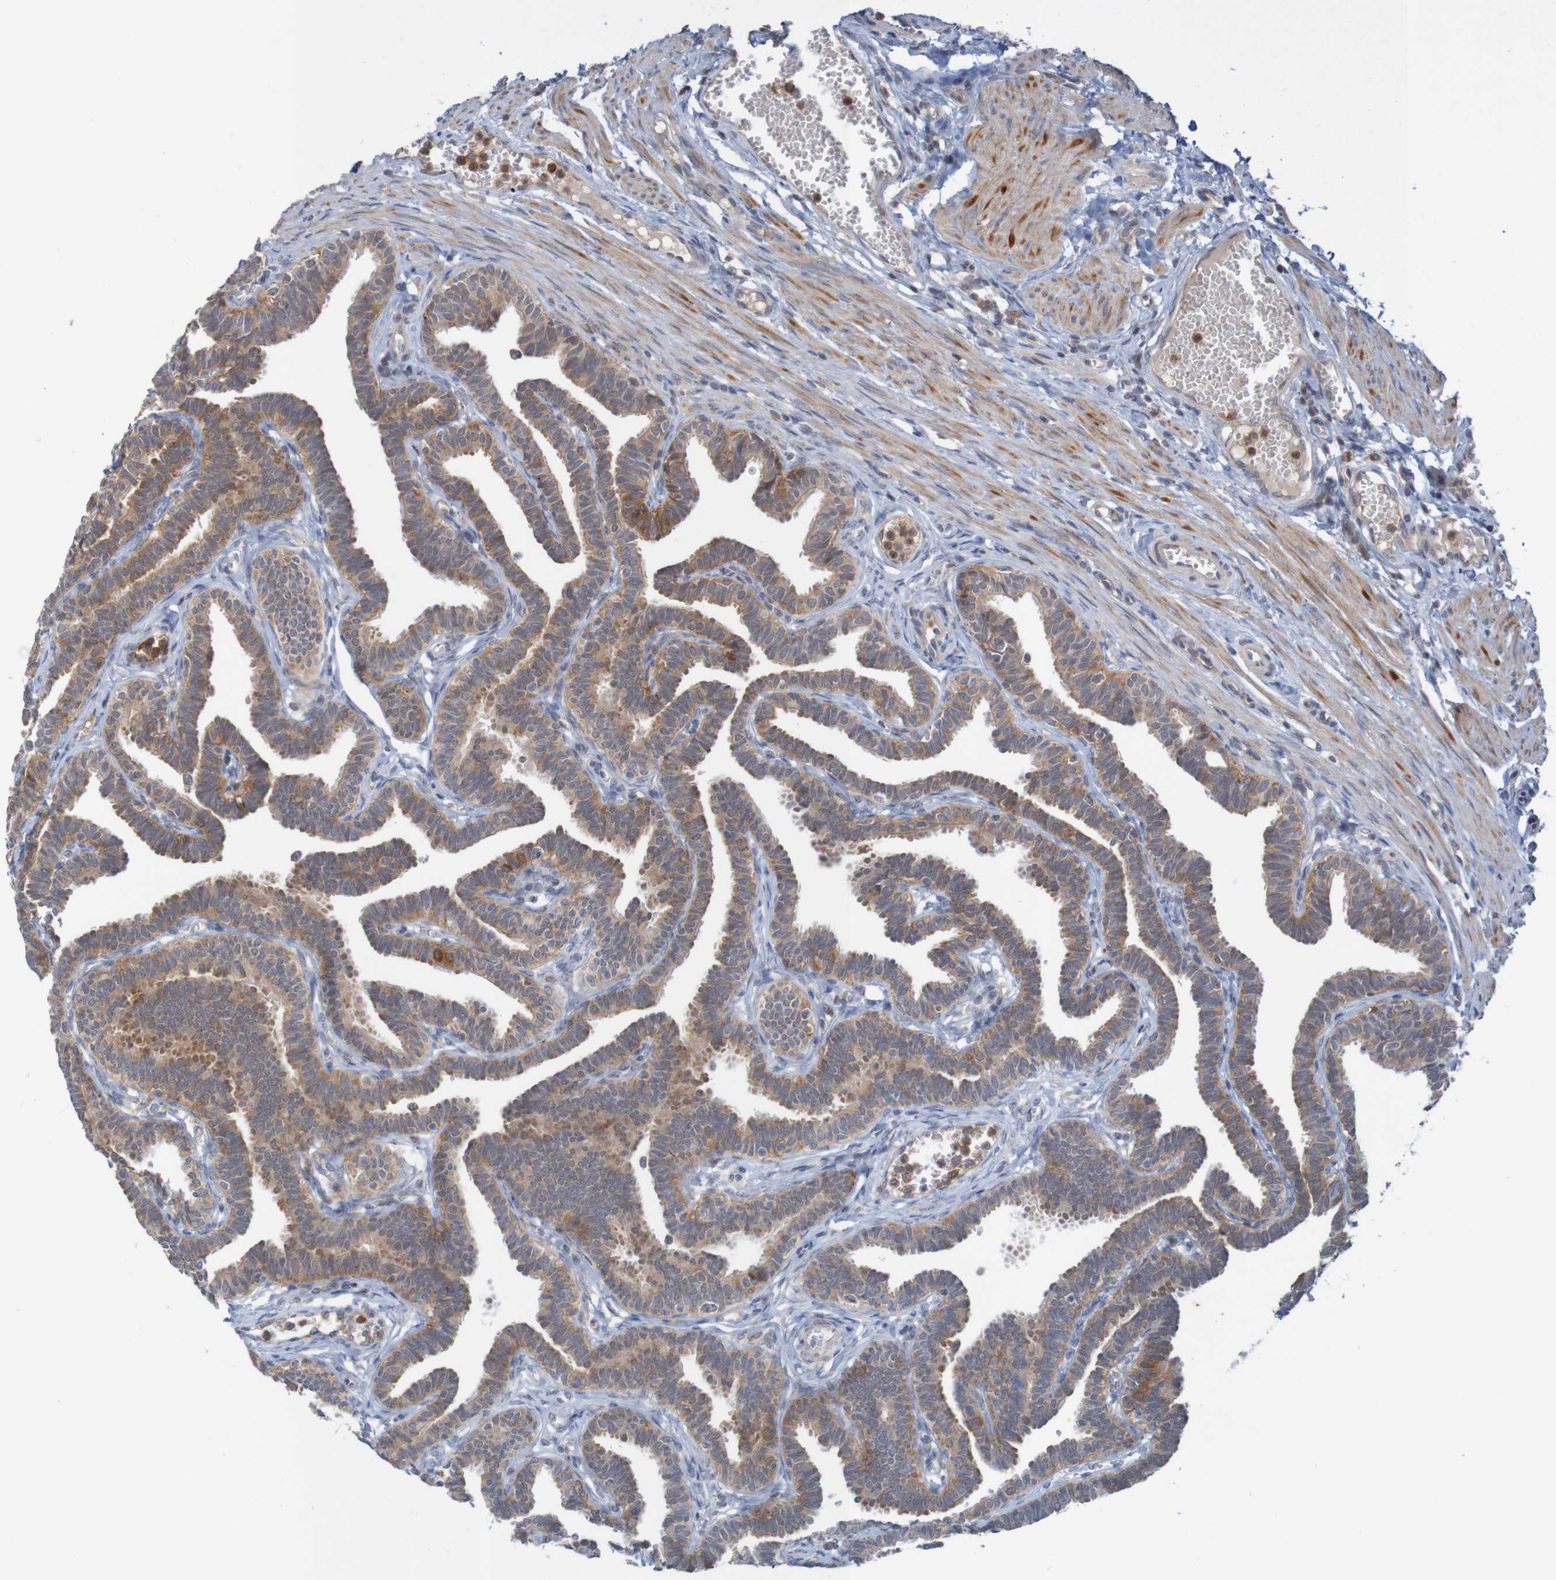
{"staining": {"intensity": "moderate", "quantity": ">75%", "location": "cytoplasmic/membranous"}, "tissue": "fallopian tube", "cell_type": "Glandular cells", "image_type": "normal", "snomed": [{"axis": "morphology", "description": "Normal tissue, NOS"}, {"axis": "topography", "description": "Fallopian tube"}, {"axis": "topography", "description": "Ovary"}], "caption": "A histopathology image of fallopian tube stained for a protein displays moderate cytoplasmic/membranous brown staining in glandular cells. The protein is stained brown, and the nuclei are stained in blue (DAB (3,3'-diaminobenzidine) IHC with brightfield microscopy, high magnification).", "gene": "NAV2", "patient": {"sex": "female", "age": 23}}